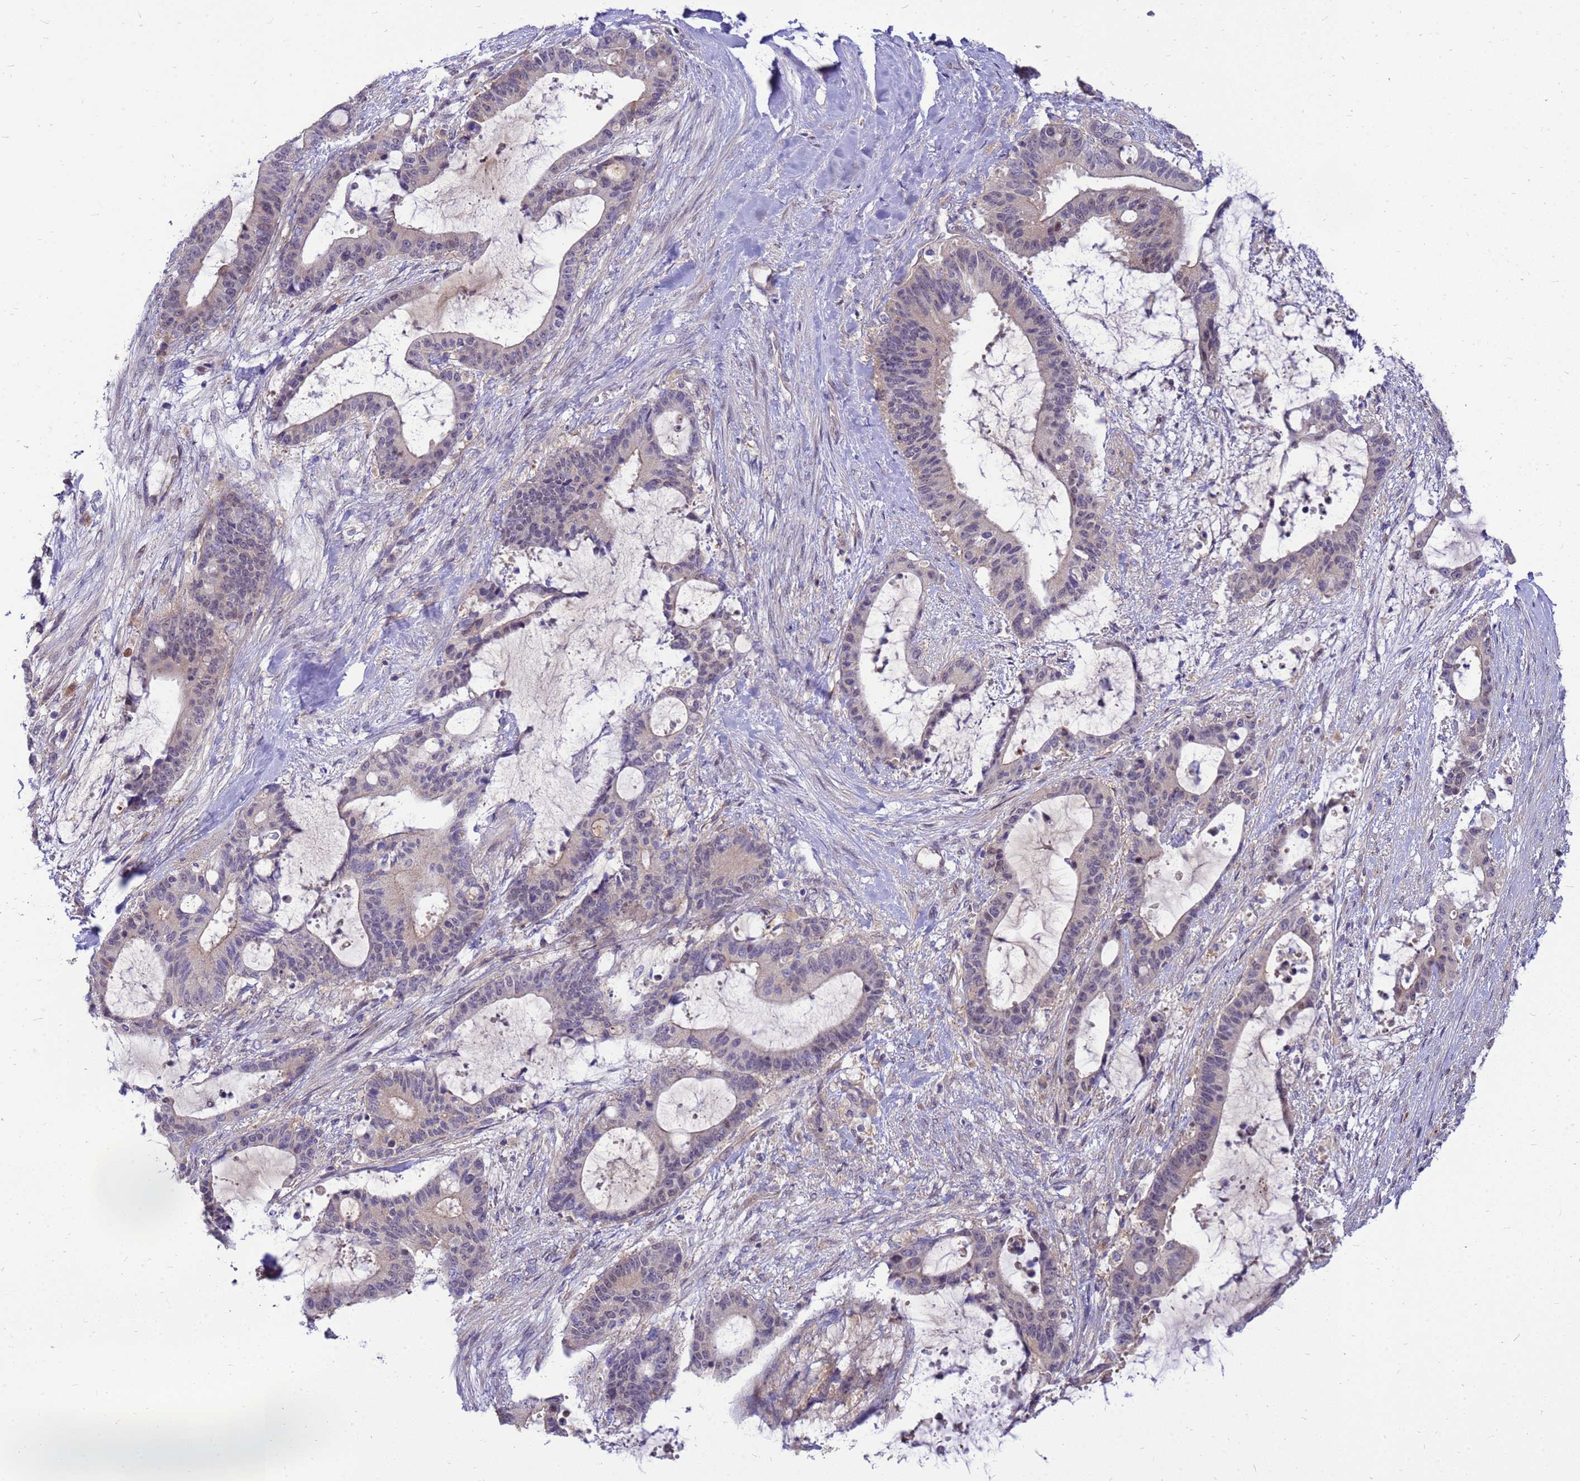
{"staining": {"intensity": "negative", "quantity": "none", "location": "none"}, "tissue": "liver cancer", "cell_type": "Tumor cells", "image_type": "cancer", "snomed": [{"axis": "morphology", "description": "Normal tissue, NOS"}, {"axis": "morphology", "description": "Cholangiocarcinoma"}, {"axis": "topography", "description": "Liver"}, {"axis": "topography", "description": "Peripheral nerve tissue"}], "caption": "Immunohistochemistry (IHC) image of human liver cancer stained for a protein (brown), which reveals no expression in tumor cells.", "gene": "ENOPH1", "patient": {"sex": "female", "age": 73}}